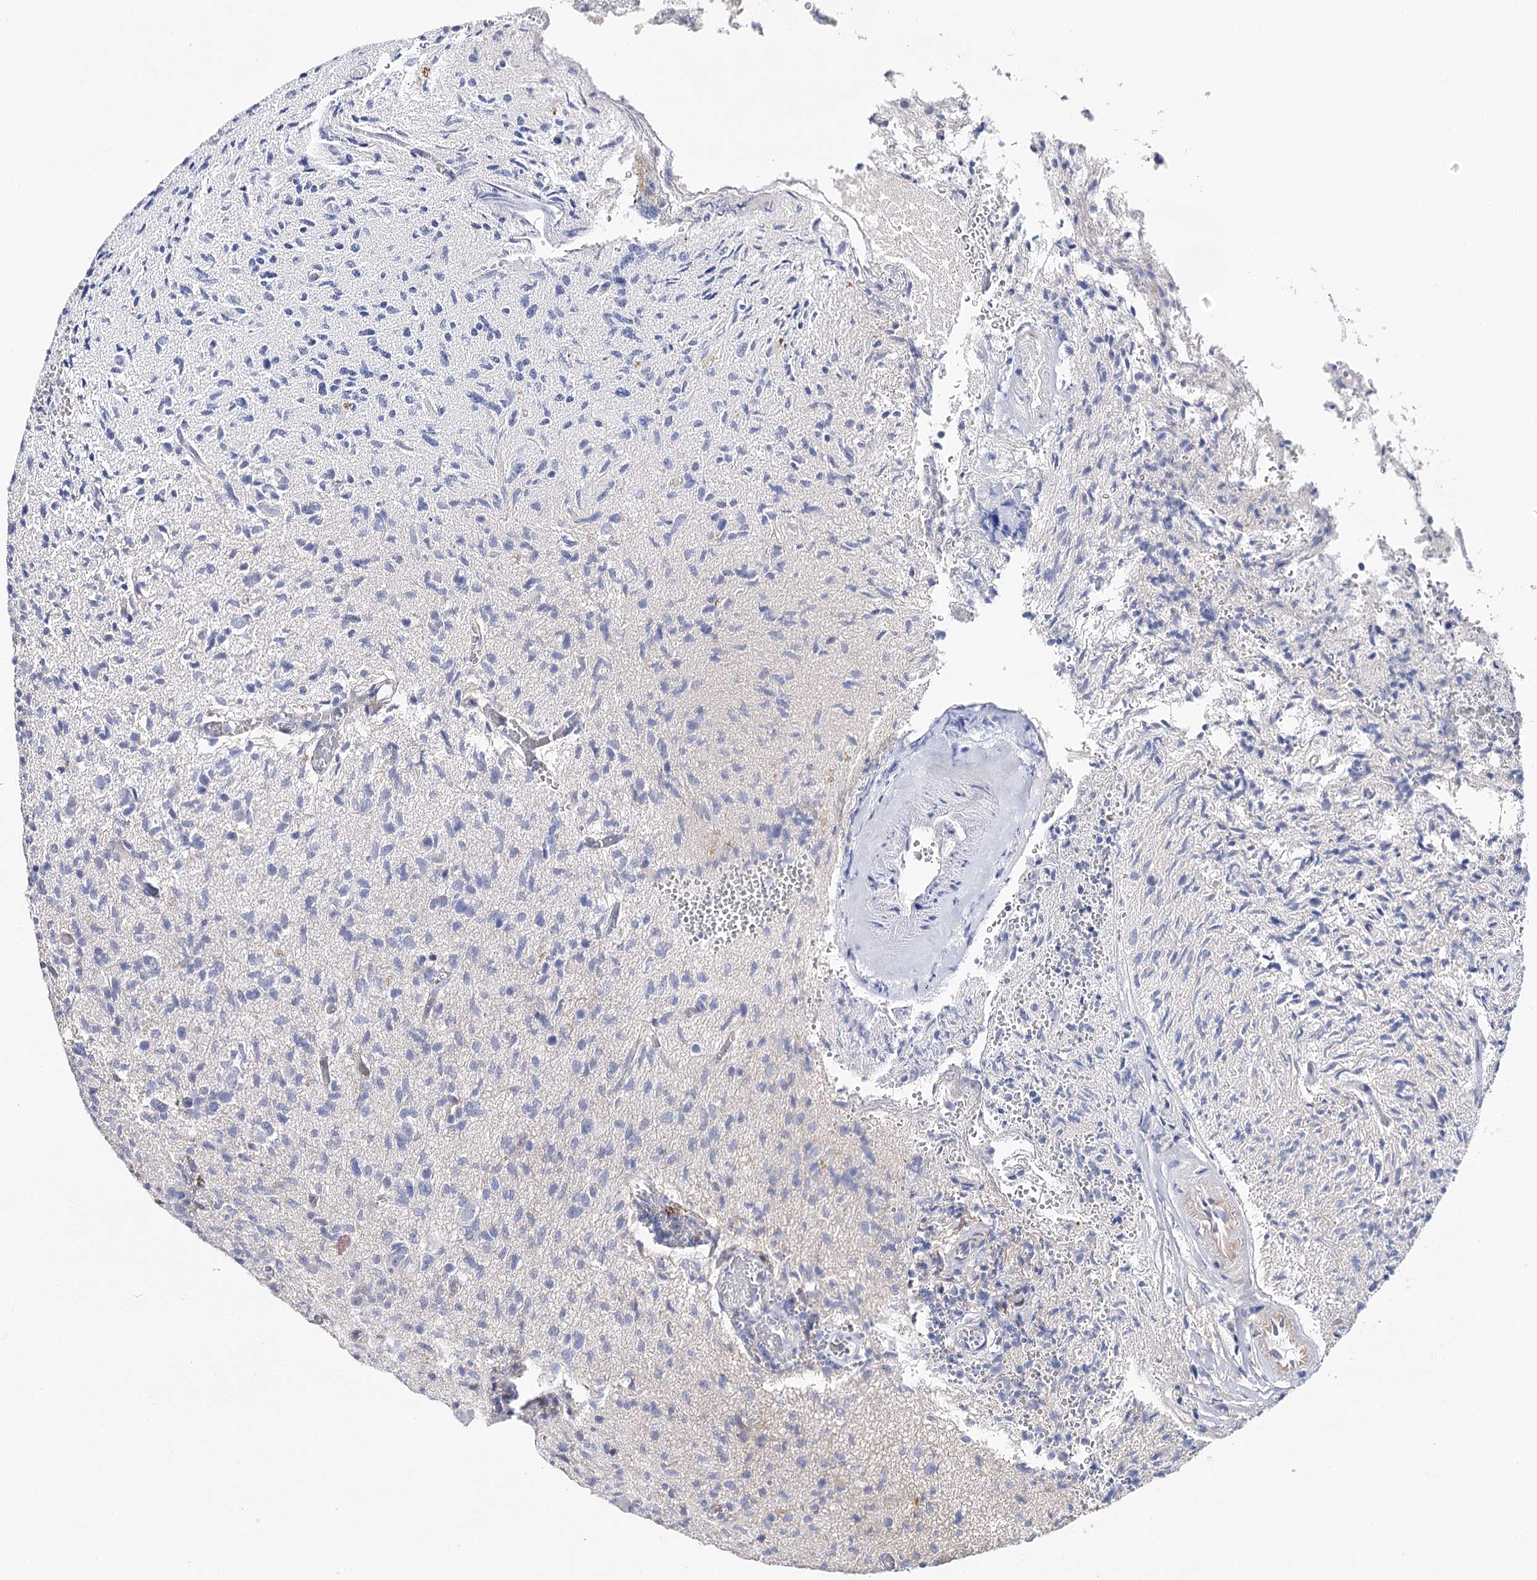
{"staining": {"intensity": "negative", "quantity": "none", "location": "none"}, "tissue": "glioma", "cell_type": "Tumor cells", "image_type": "cancer", "snomed": [{"axis": "morphology", "description": "Glioma, malignant, High grade"}, {"axis": "topography", "description": "Brain"}], "caption": "DAB (3,3'-diaminobenzidine) immunohistochemical staining of glioma demonstrates no significant staining in tumor cells.", "gene": "EPYC", "patient": {"sex": "female", "age": 57}}